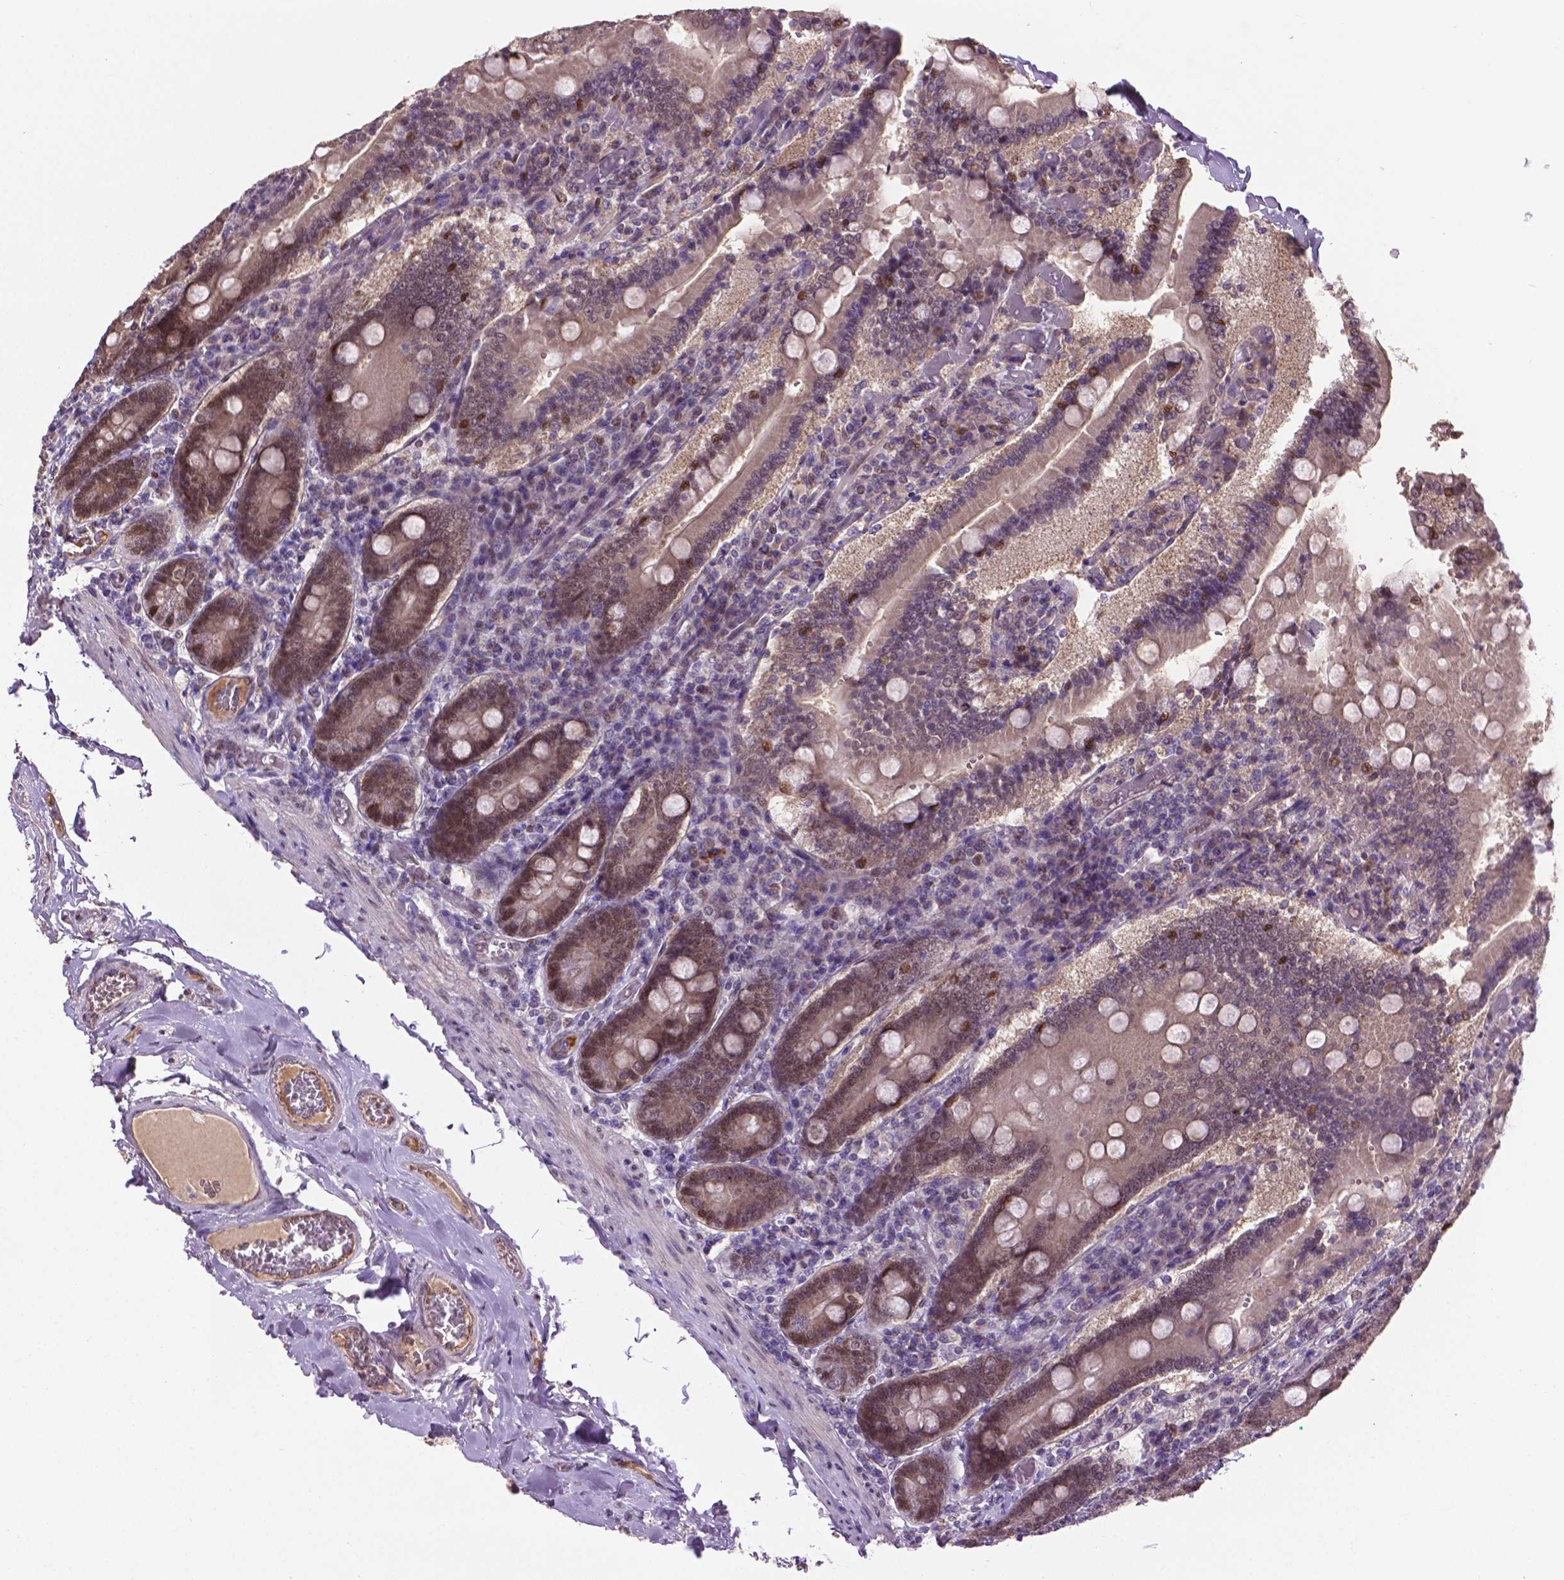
{"staining": {"intensity": "moderate", "quantity": "25%-75%", "location": "cytoplasmic/membranous"}, "tissue": "duodenum", "cell_type": "Glandular cells", "image_type": "normal", "snomed": [{"axis": "morphology", "description": "Normal tissue, NOS"}, {"axis": "topography", "description": "Duodenum"}], "caption": "A brown stain labels moderate cytoplasmic/membranous expression of a protein in glandular cells of benign human duodenum.", "gene": "ENSG00000289700", "patient": {"sex": "female", "age": 62}}